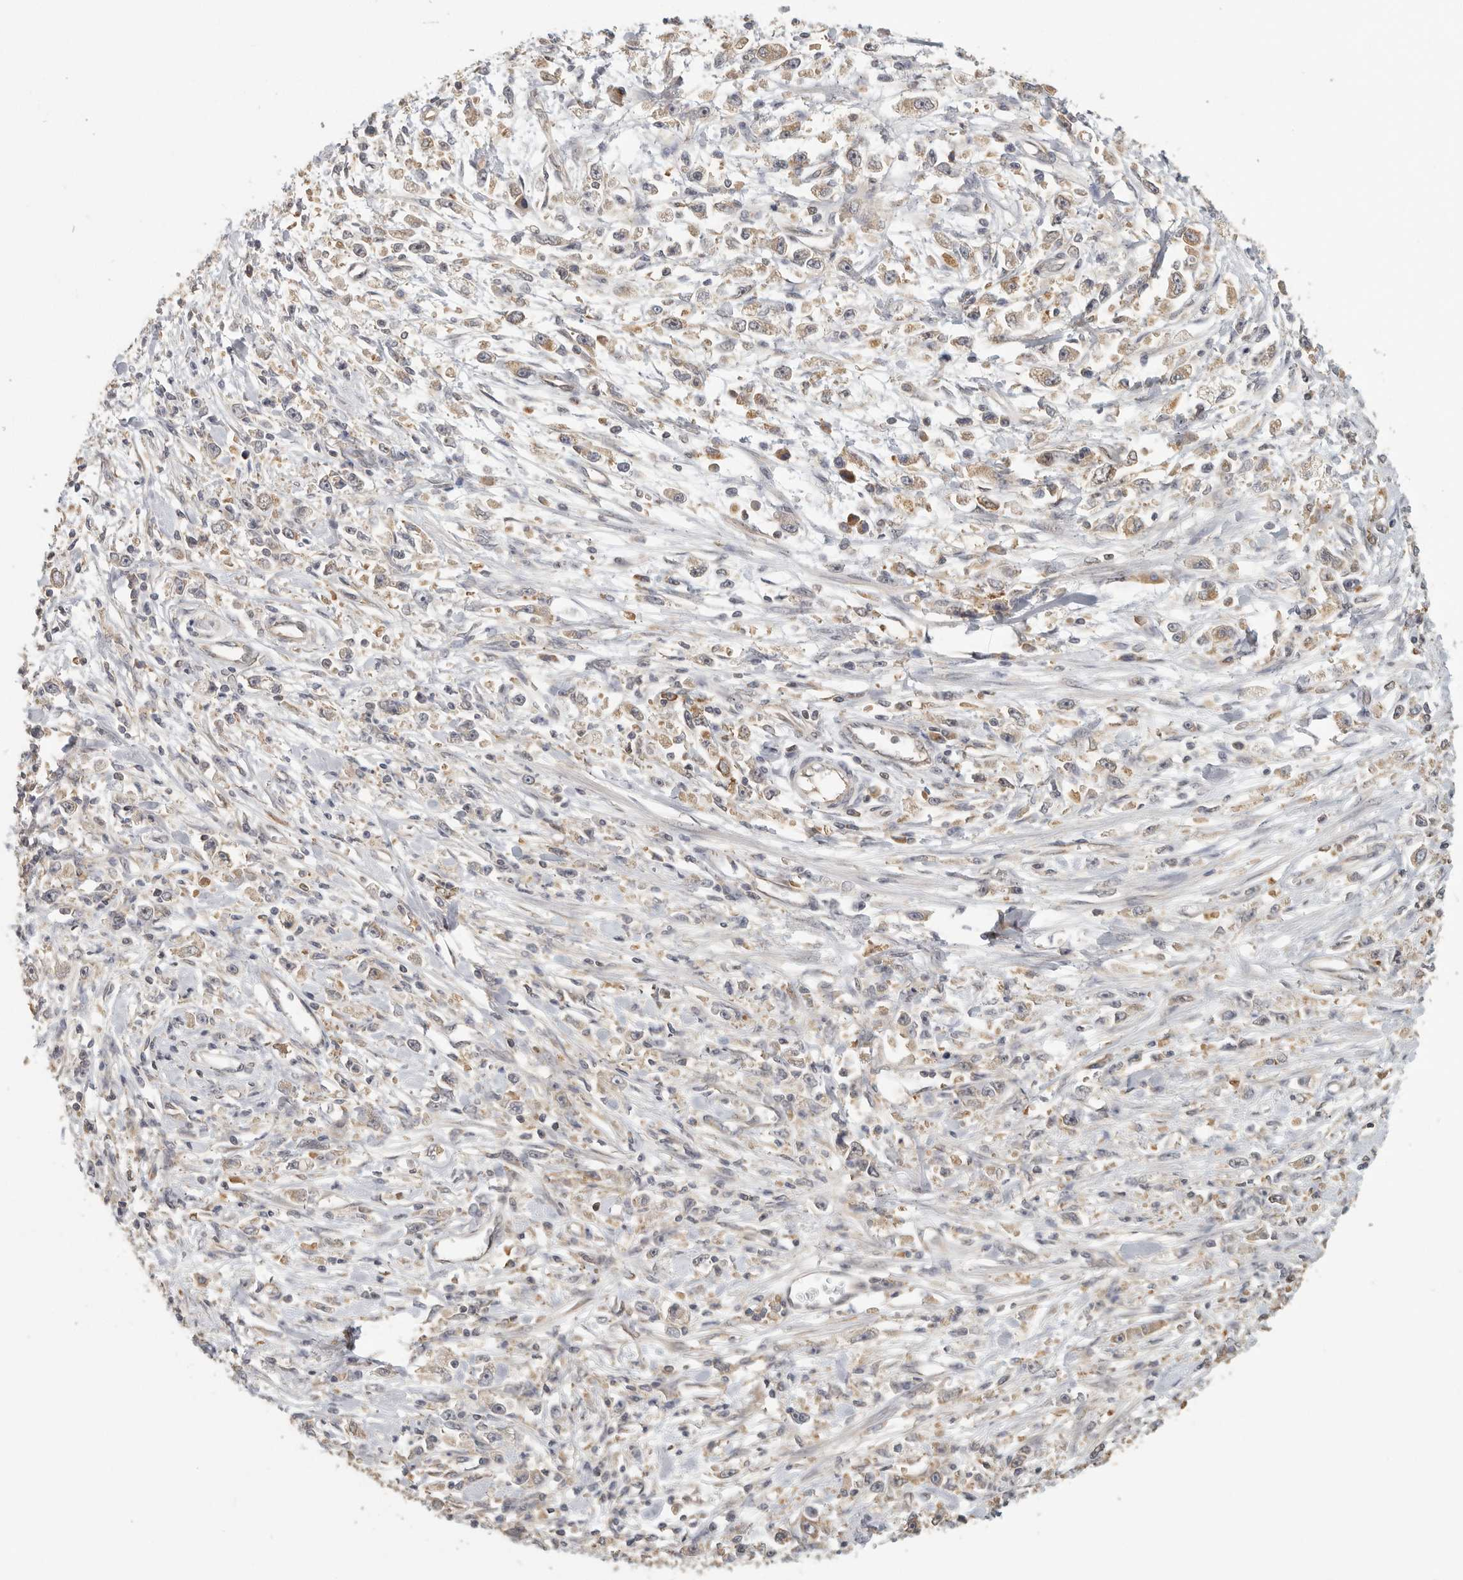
{"staining": {"intensity": "weak", "quantity": "<25%", "location": "cytoplasmic/membranous"}, "tissue": "stomach cancer", "cell_type": "Tumor cells", "image_type": "cancer", "snomed": [{"axis": "morphology", "description": "Adenocarcinoma, NOS"}, {"axis": "topography", "description": "Stomach"}], "caption": "A histopathology image of human stomach adenocarcinoma is negative for staining in tumor cells.", "gene": "CCT8", "patient": {"sex": "female", "age": 59}}